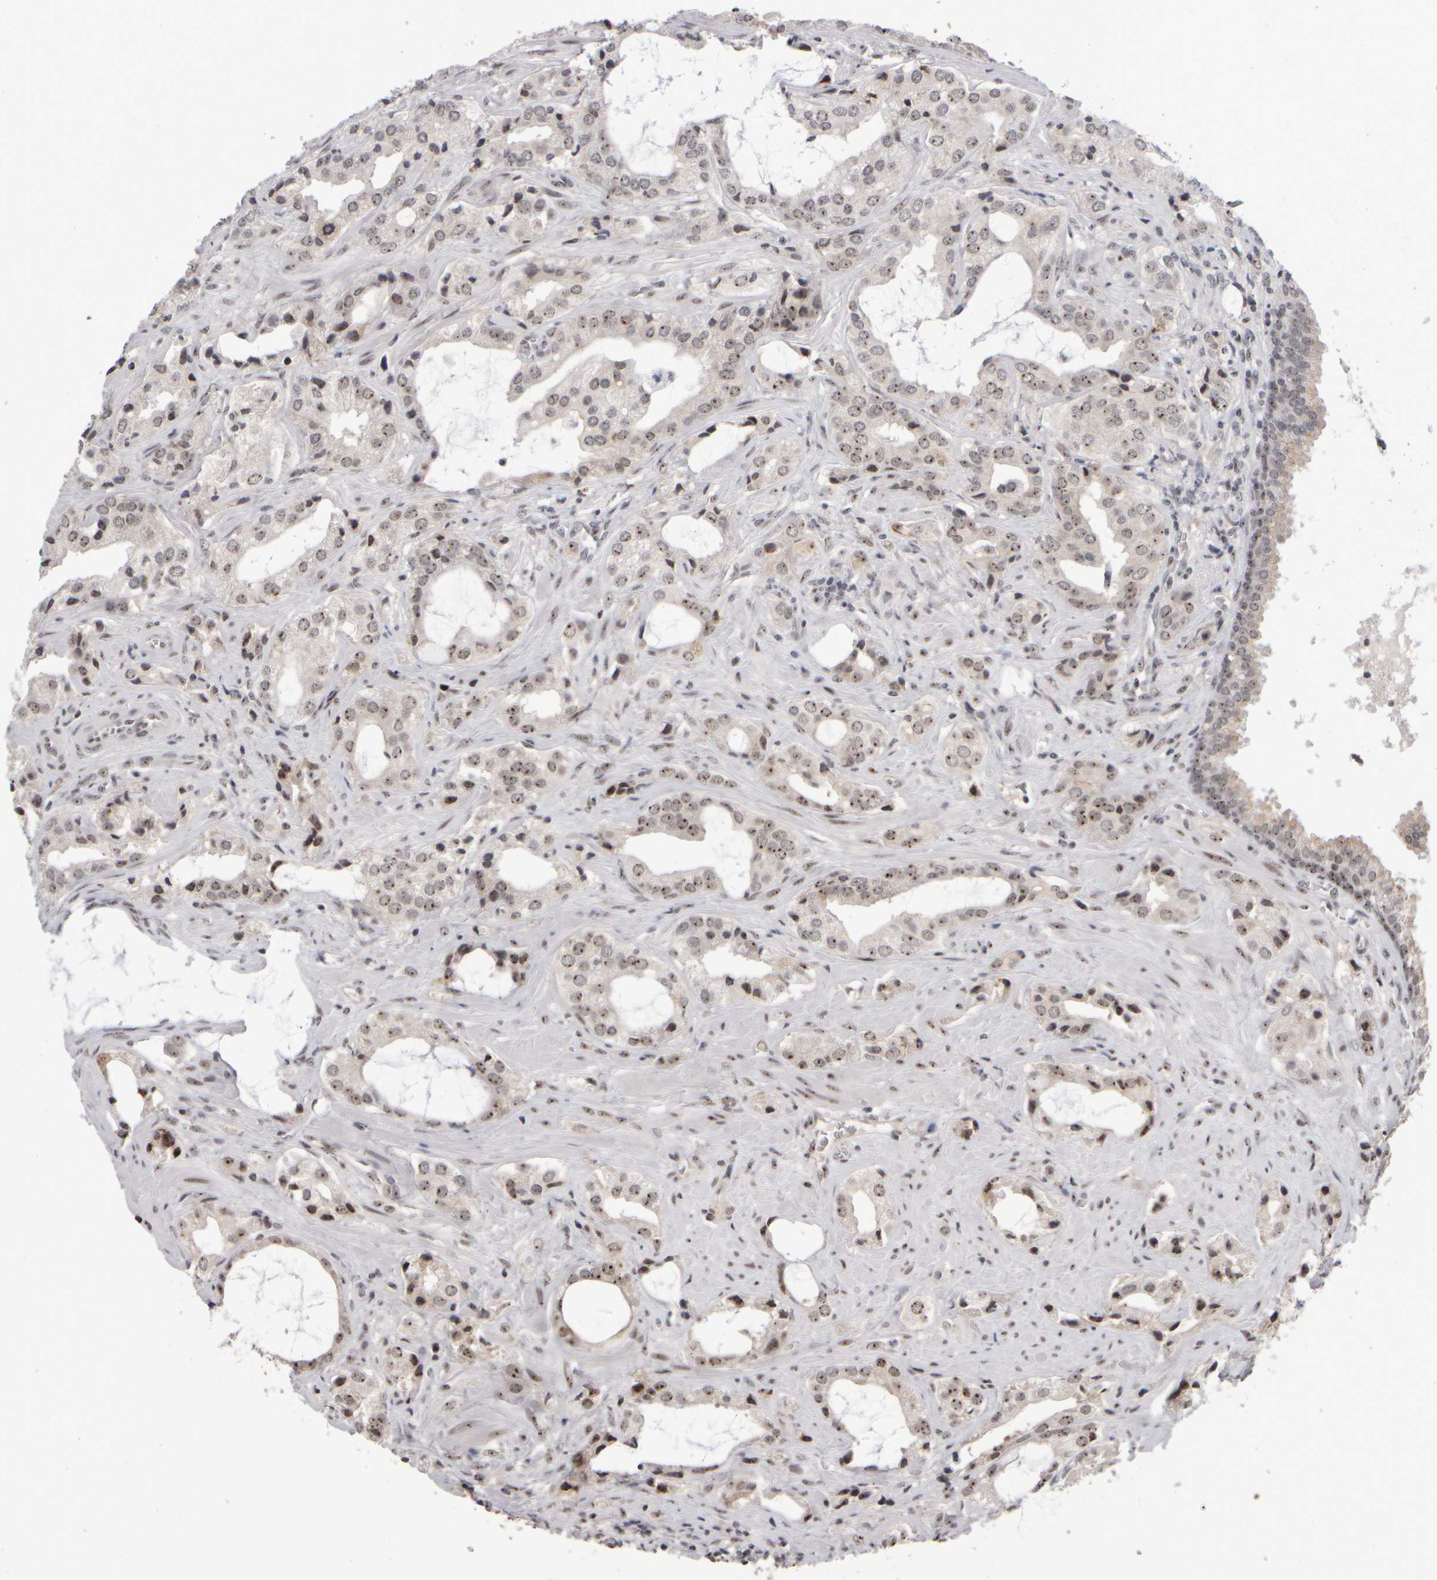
{"staining": {"intensity": "moderate", "quantity": "25%-75%", "location": "nuclear"}, "tissue": "prostate cancer", "cell_type": "Tumor cells", "image_type": "cancer", "snomed": [{"axis": "morphology", "description": "Adenocarcinoma, High grade"}, {"axis": "topography", "description": "Prostate"}], "caption": "Tumor cells demonstrate moderate nuclear positivity in about 25%-75% of cells in prostate cancer (high-grade adenocarcinoma). (DAB (3,3'-diaminobenzidine) = brown stain, brightfield microscopy at high magnification).", "gene": "SURF6", "patient": {"sex": "male", "age": 66}}